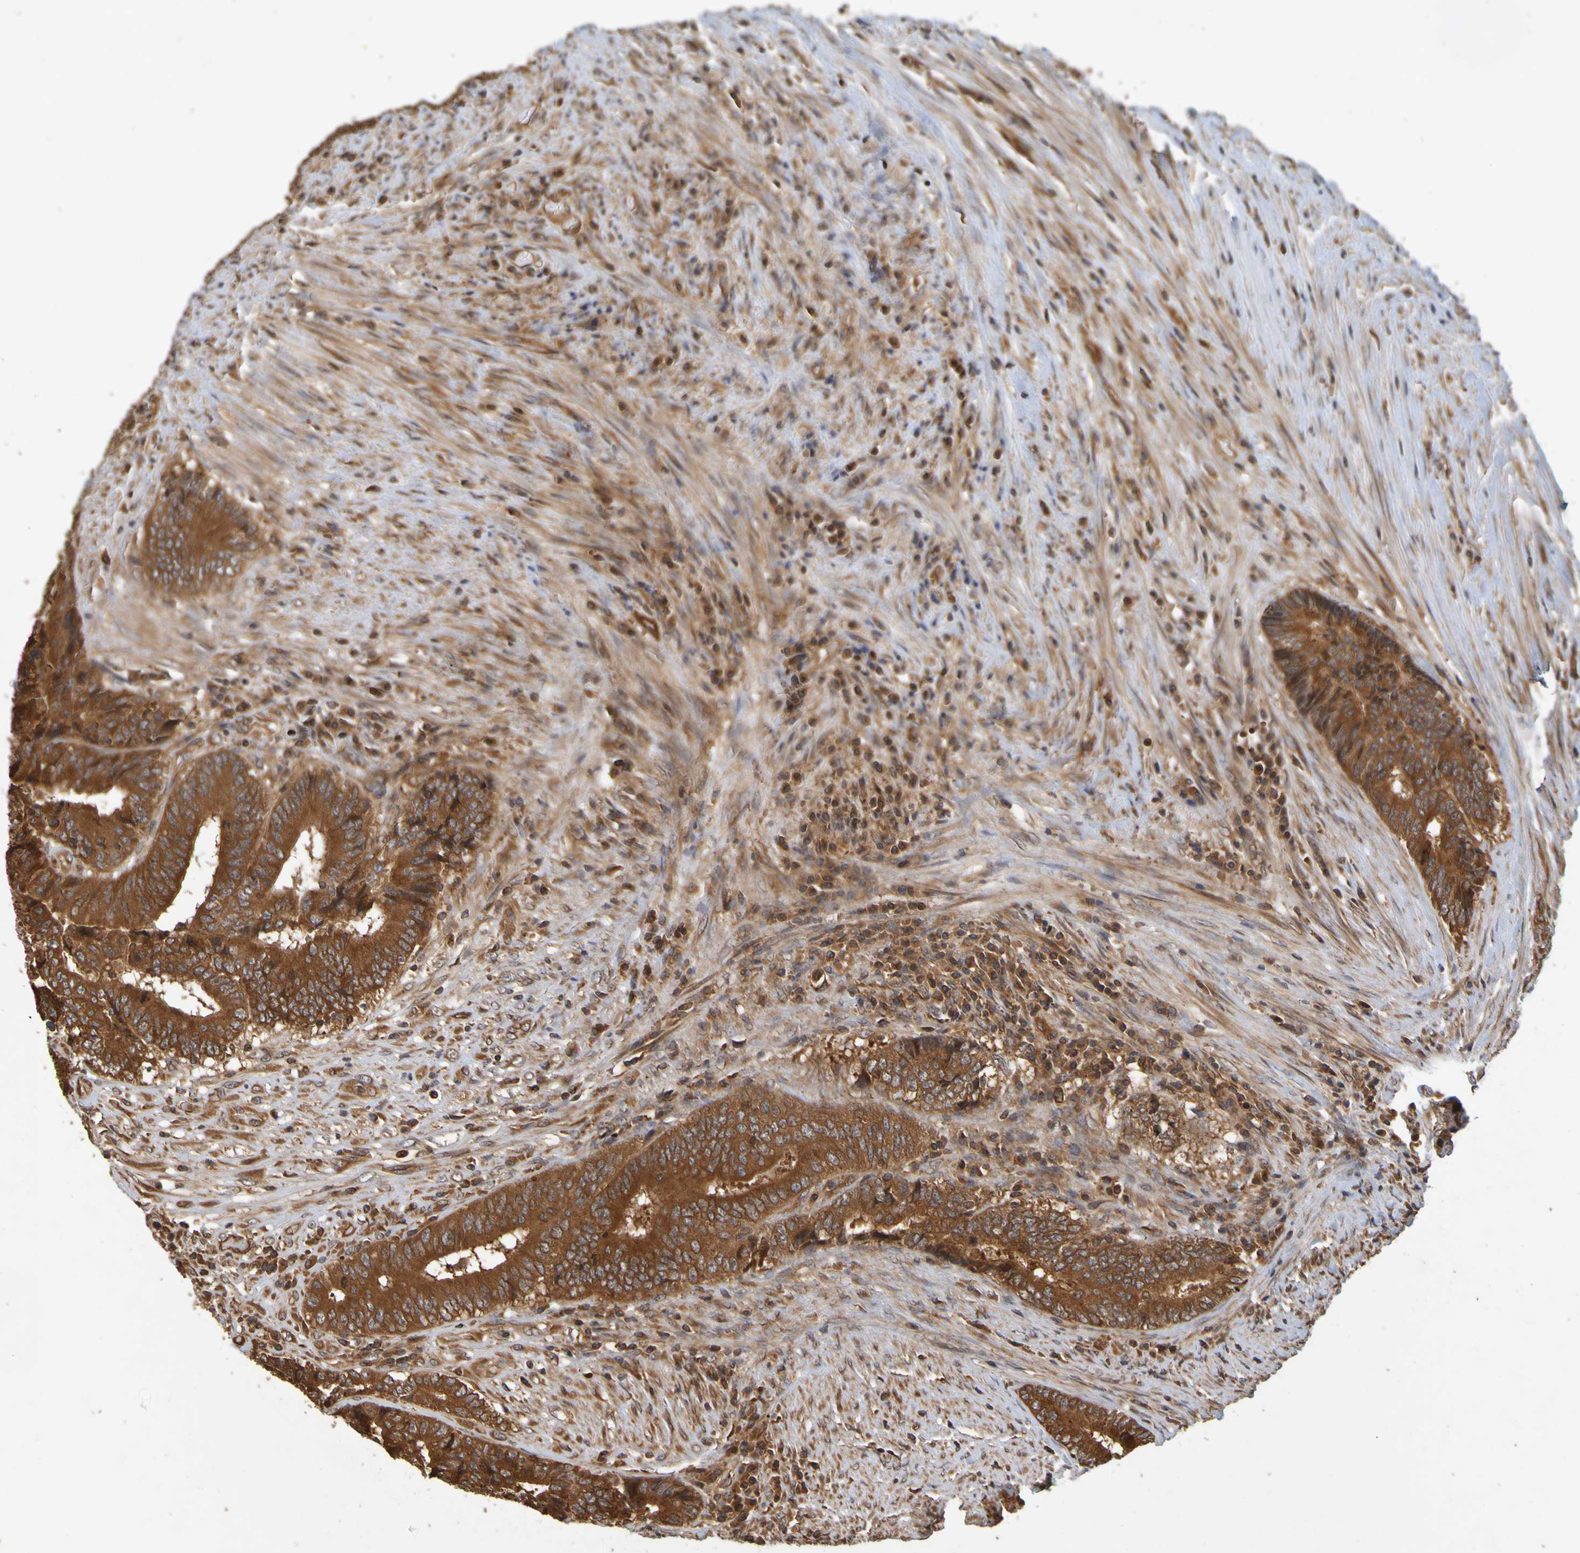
{"staining": {"intensity": "strong", "quantity": ">75%", "location": "cytoplasmic/membranous"}, "tissue": "colorectal cancer", "cell_type": "Tumor cells", "image_type": "cancer", "snomed": [{"axis": "morphology", "description": "Adenocarcinoma, NOS"}, {"axis": "topography", "description": "Rectum"}], "caption": "A high-resolution micrograph shows immunohistochemistry (IHC) staining of colorectal cancer, which displays strong cytoplasmic/membranous staining in about >75% of tumor cells.", "gene": "OCRL", "patient": {"sex": "male", "age": 72}}